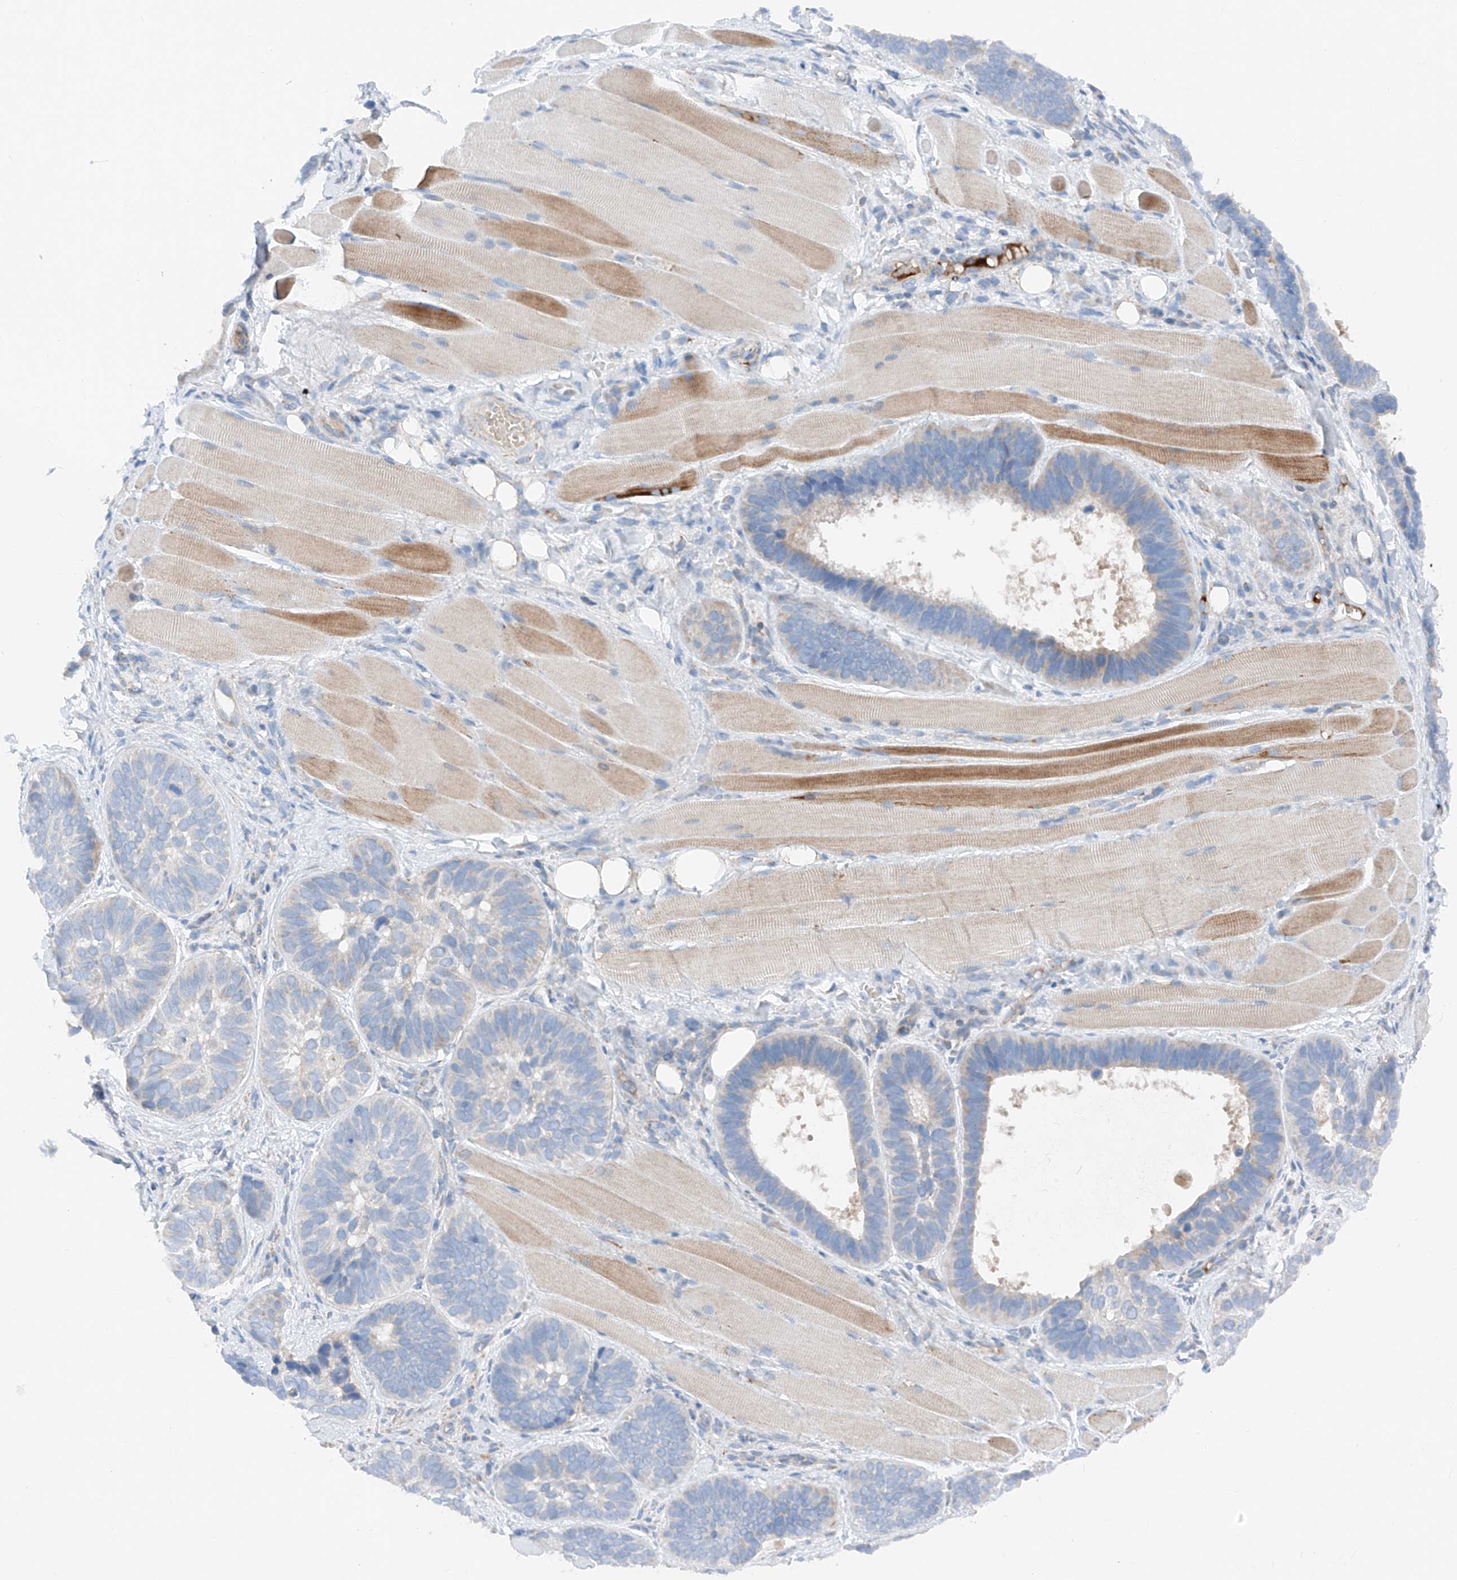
{"staining": {"intensity": "moderate", "quantity": "<25%", "location": "cytoplasmic/membranous"}, "tissue": "skin cancer", "cell_type": "Tumor cells", "image_type": "cancer", "snomed": [{"axis": "morphology", "description": "Basal cell carcinoma"}, {"axis": "topography", "description": "Skin"}], "caption": "Immunohistochemical staining of human basal cell carcinoma (skin) demonstrates low levels of moderate cytoplasmic/membranous expression in about <25% of tumor cells.", "gene": "MRAP", "patient": {"sex": "male", "age": 62}}